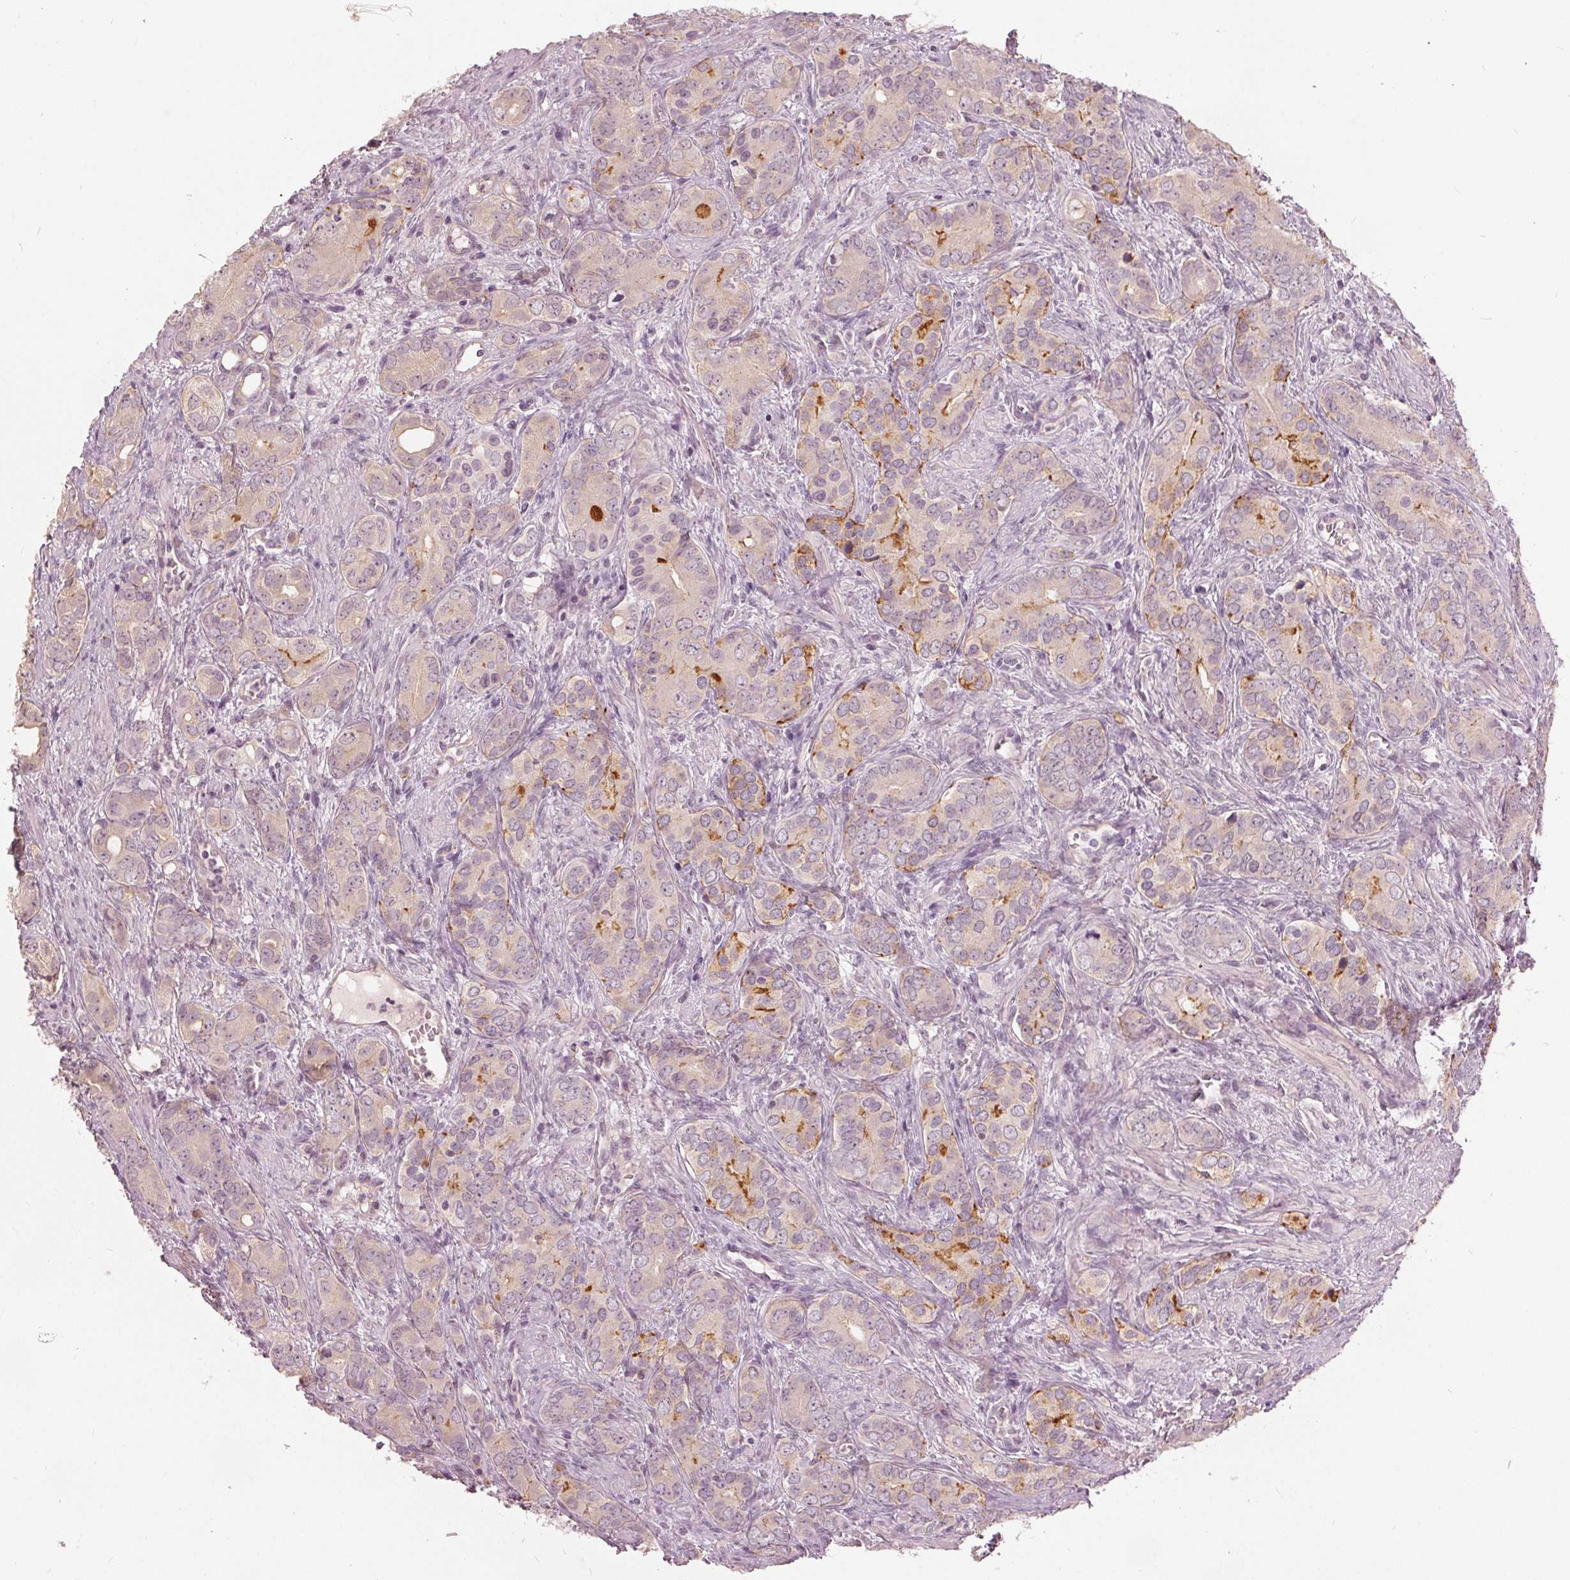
{"staining": {"intensity": "negative", "quantity": "none", "location": "none"}, "tissue": "prostate cancer", "cell_type": "Tumor cells", "image_type": "cancer", "snomed": [{"axis": "morphology", "description": "Adenocarcinoma, High grade"}, {"axis": "topography", "description": "Prostate"}], "caption": "Human prostate cancer stained for a protein using immunohistochemistry demonstrates no expression in tumor cells.", "gene": "KLK13", "patient": {"sex": "male", "age": 84}}